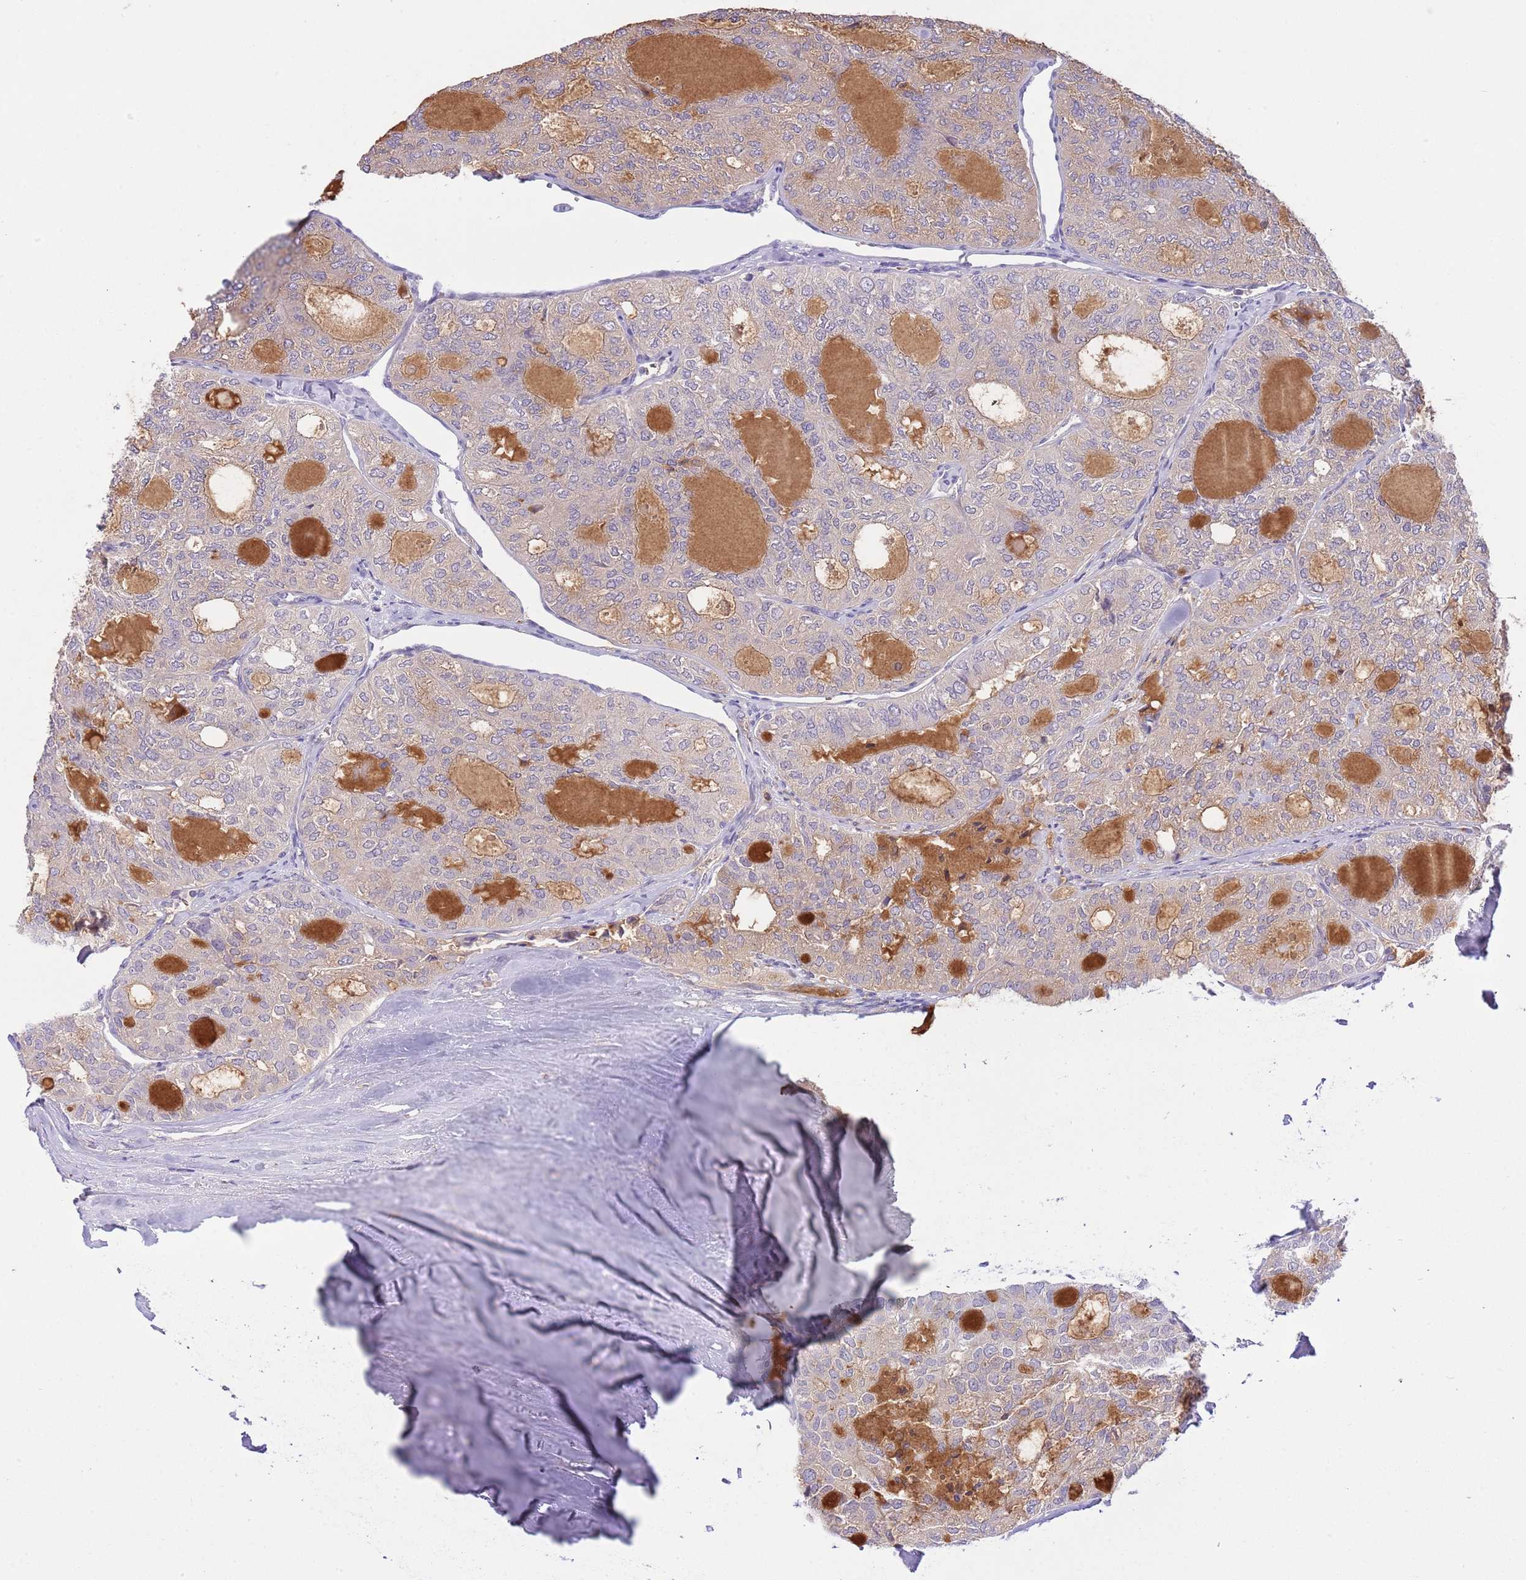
{"staining": {"intensity": "moderate", "quantity": "25%-75%", "location": "cytoplasmic/membranous,nuclear"}, "tissue": "thyroid cancer", "cell_type": "Tumor cells", "image_type": "cancer", "snomed": [{"axis": "morphology", "description": "Follicular adenoma carcinoma, NOS"}, {"axis": "topography", "description": "Thyroid gland"}], "caption": "Immunohistochemical staining of thyroid follicular adenoma carcinoma demonstrates medium levels of moderate cytoplasmic/membranous and nuclear protein expression in about 25%-75% of tumor cells.", "gene": "CFAP73", "patient": {"sex": "male", "age": 75}}